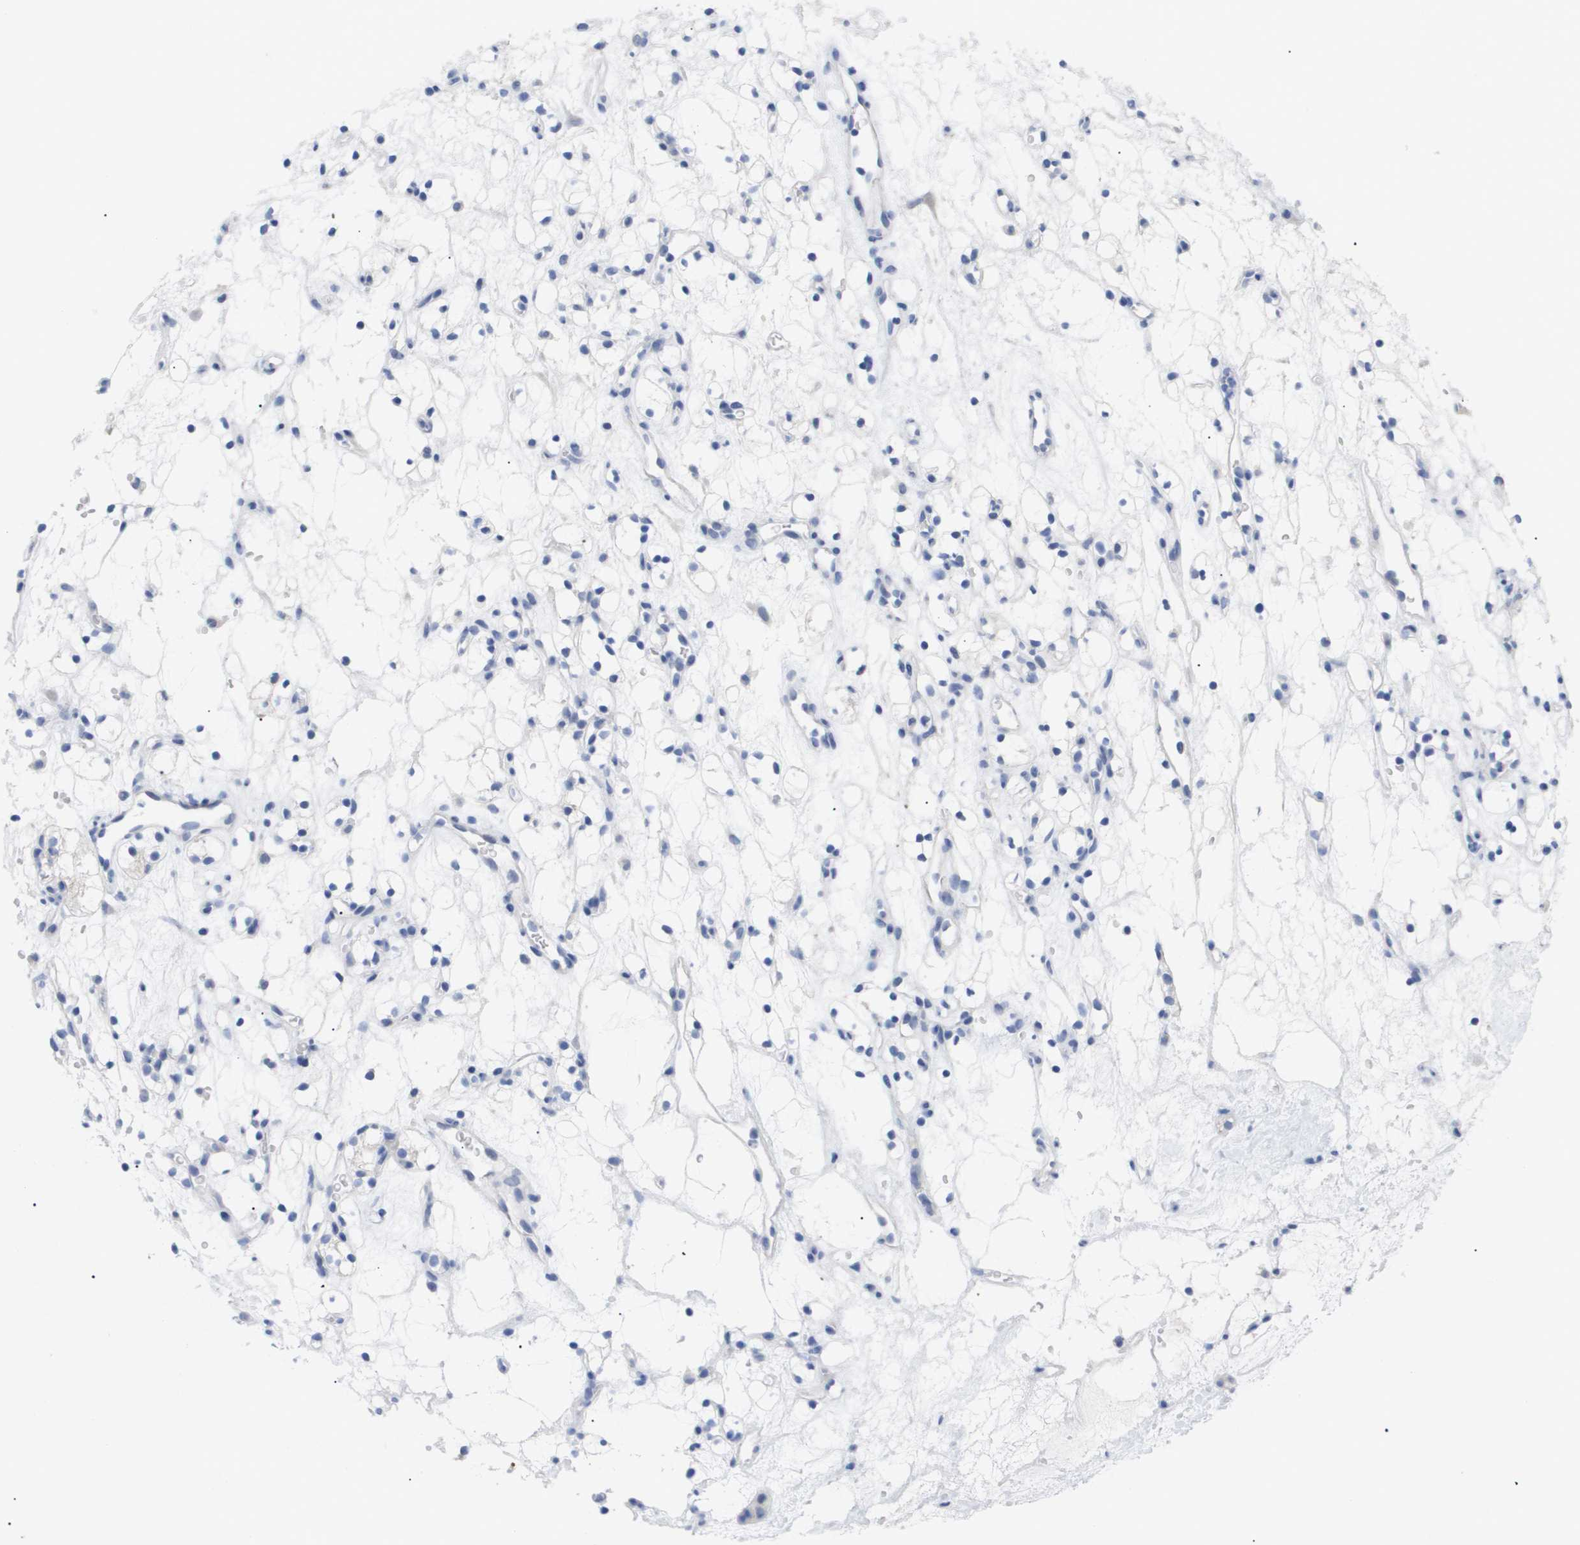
{"staining": {"intensity": "negative", "quantity": "none", "location": "none"}, "tissue": "renal cancer", "cell_type": "Tumor cells", "image_type": "cancer", "snomed": [{"axis": "morphology", "description": "Adenocarcinoma, NOS"}, {"axis": "topography", "description": "Kidney"}], "caption": "High magnification brightfield microscopy of renal adenocarcinoma stained with DAB (3,3'-diaminobenzidine) (brown) and counterstained with hematoxylin (blue): tumor cells show no significant staining.", "gene": "CAV3", "patient": {"sex": "female", "age": 60}}